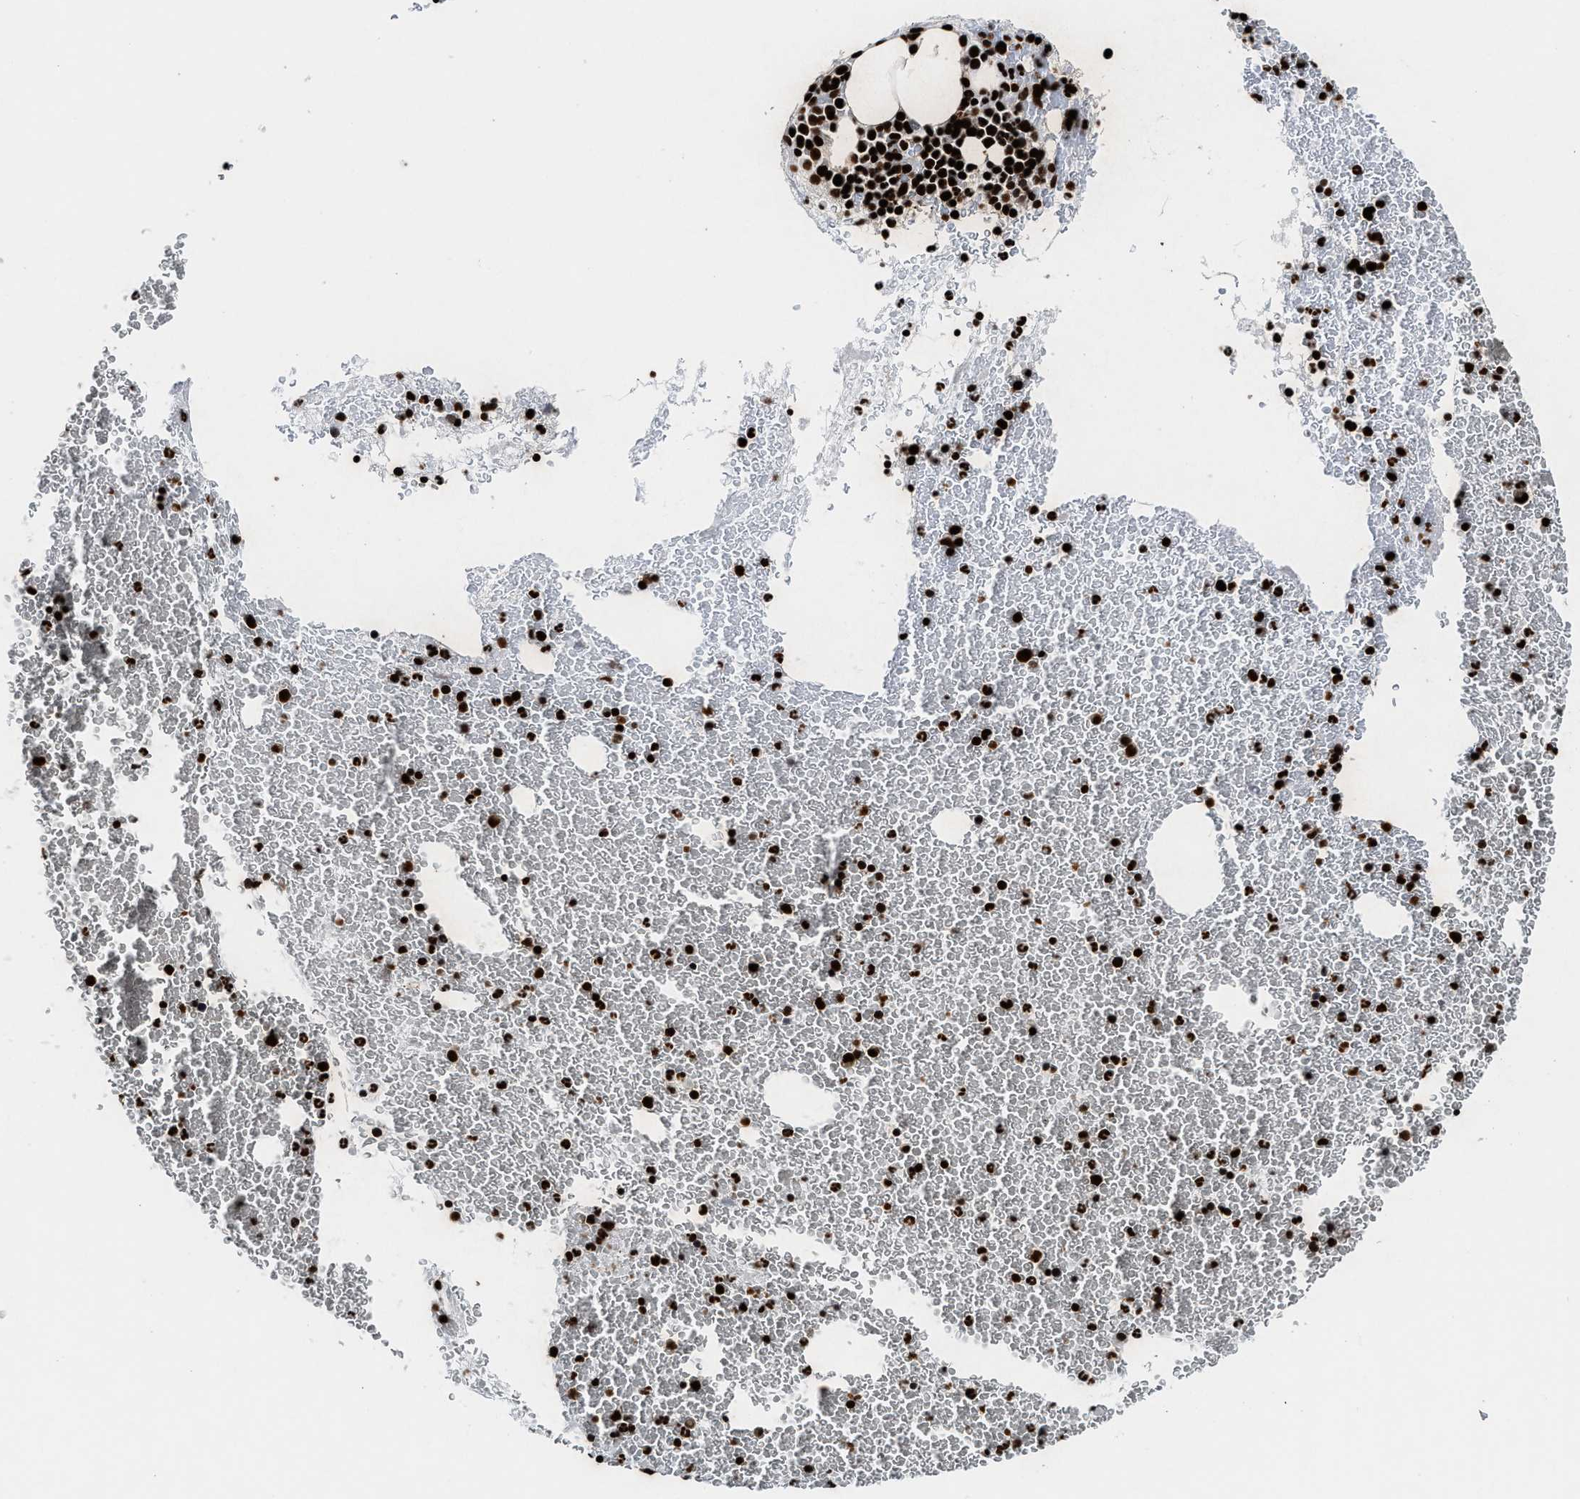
{"staining": {"intensity": "strong", "quantity": ">75%", "location": "nuclear"}, "tissue": "bone marrow", "cell_type": "Hematopoietic cells", "image_type": "normal", "snomed": [{"axis": "morphology", "description": "Normal tissue, NOS"}, {"axis": "morphology", "description": "Inflammation, NOS"}, {"axis": "topography", "description": "Bone marrow"}], "caption": "Bone marrow stained with DAB (3,3'-diaminobenzidine) immunohistochemistry shows high levels of strong nuclear staining in approximately >75% of hematopoietic cells.", "gene": "ALYREF", "patient": {"sex": "male", "age": 47}}